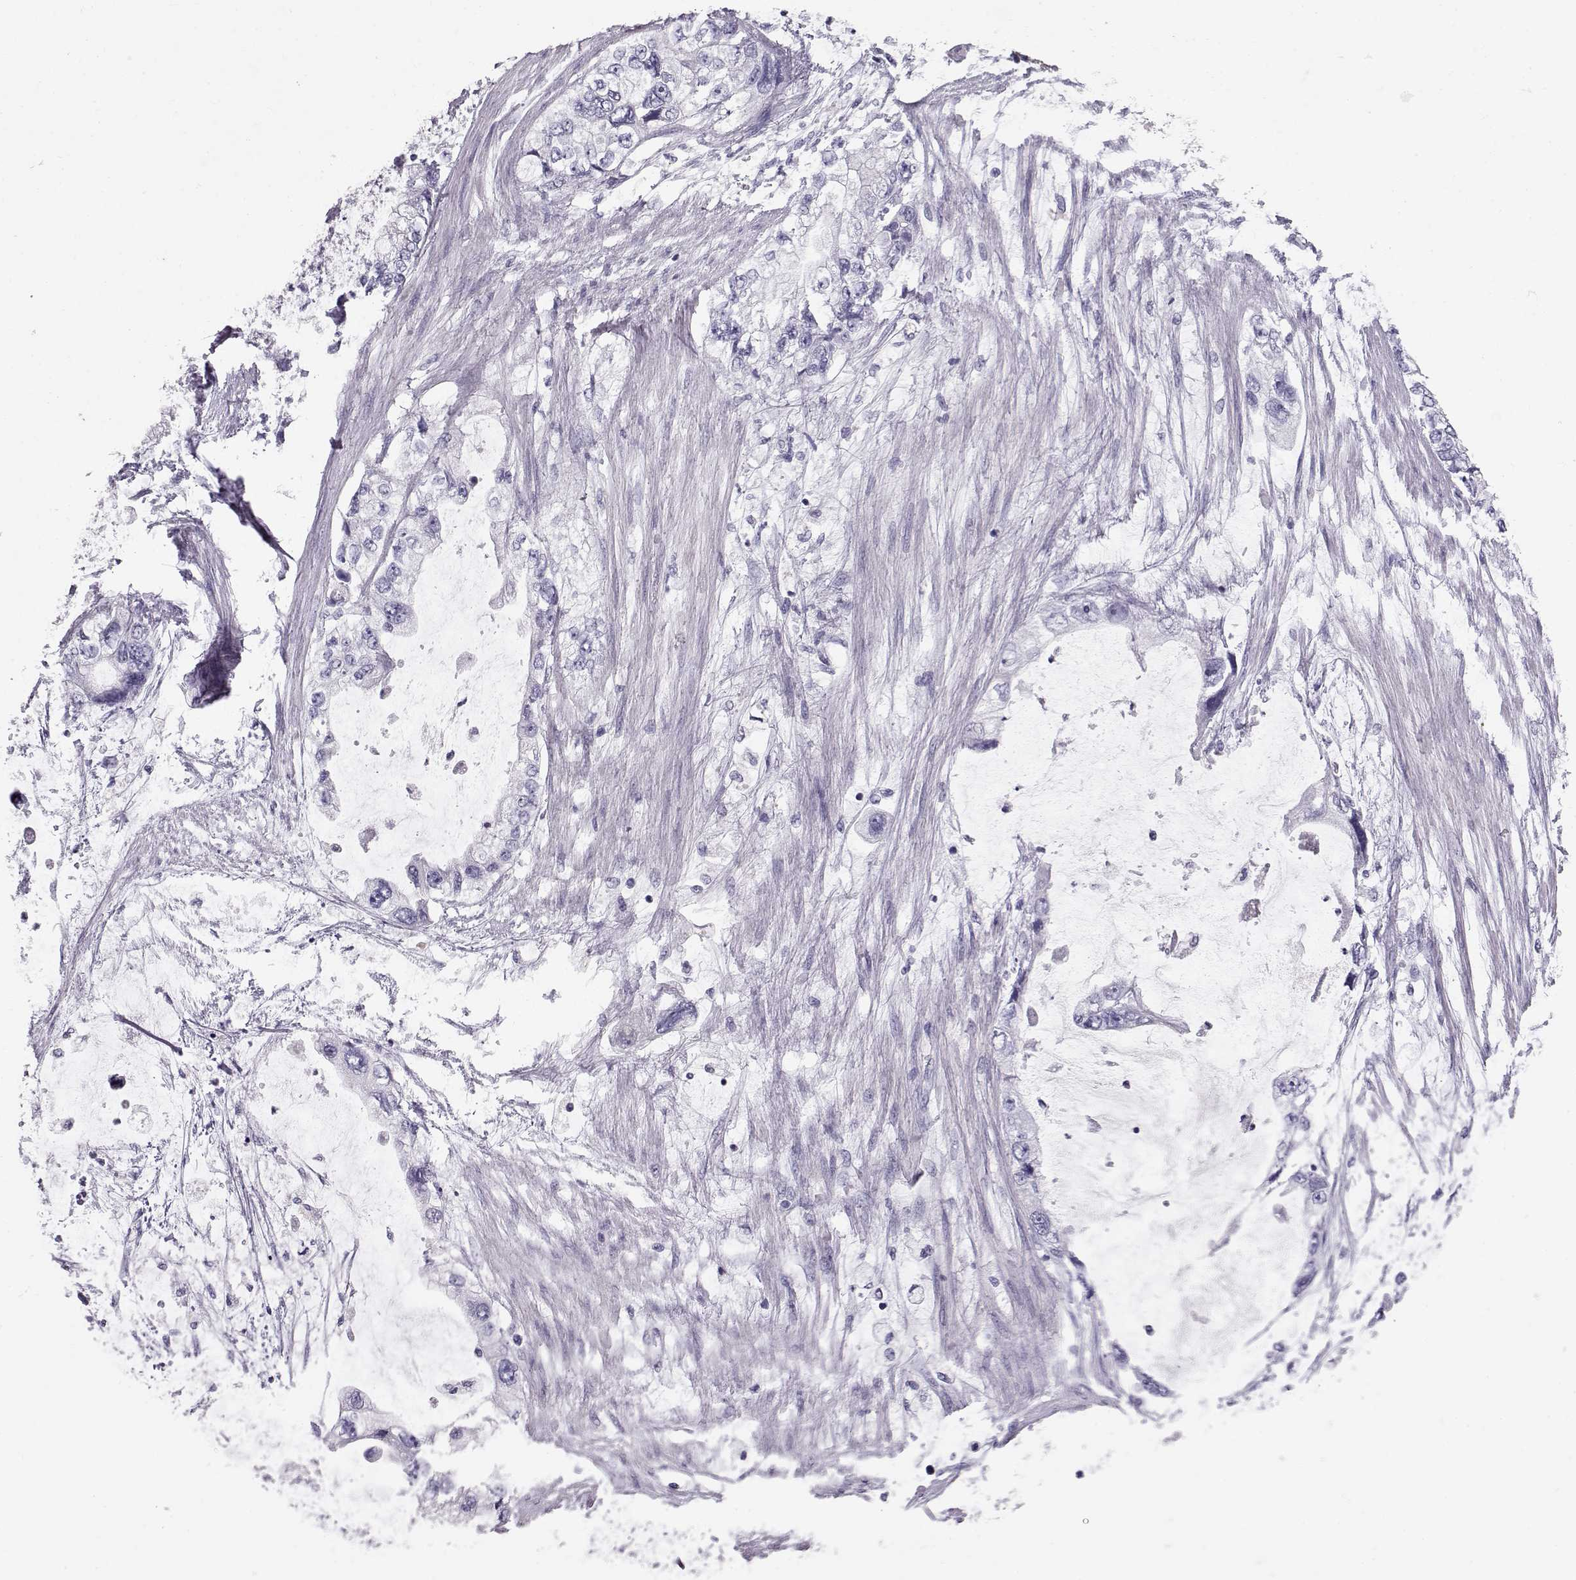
{"staining": {"intensity": "negative", "quantity": "none", "location": "none"}, "tissue": "stomach cancer", "cell_type": "Tumor cells", "image_type": "cancer", "snomed": [{"axis": "morphology", "description": "Adenocarcinoma, NOS"}, {"axis": "topography", "description": "Pancreas"}, {"axis": "topography", "description": "Stomach, upper"}, {"axis": "topography", "description": "Stomach"}], "caption": "A micrograph of human stomach adenocarcinoma is negative for staining in tumor cells.", "gene": "RD3", "patient": {"sex": "male", "age": 77}}